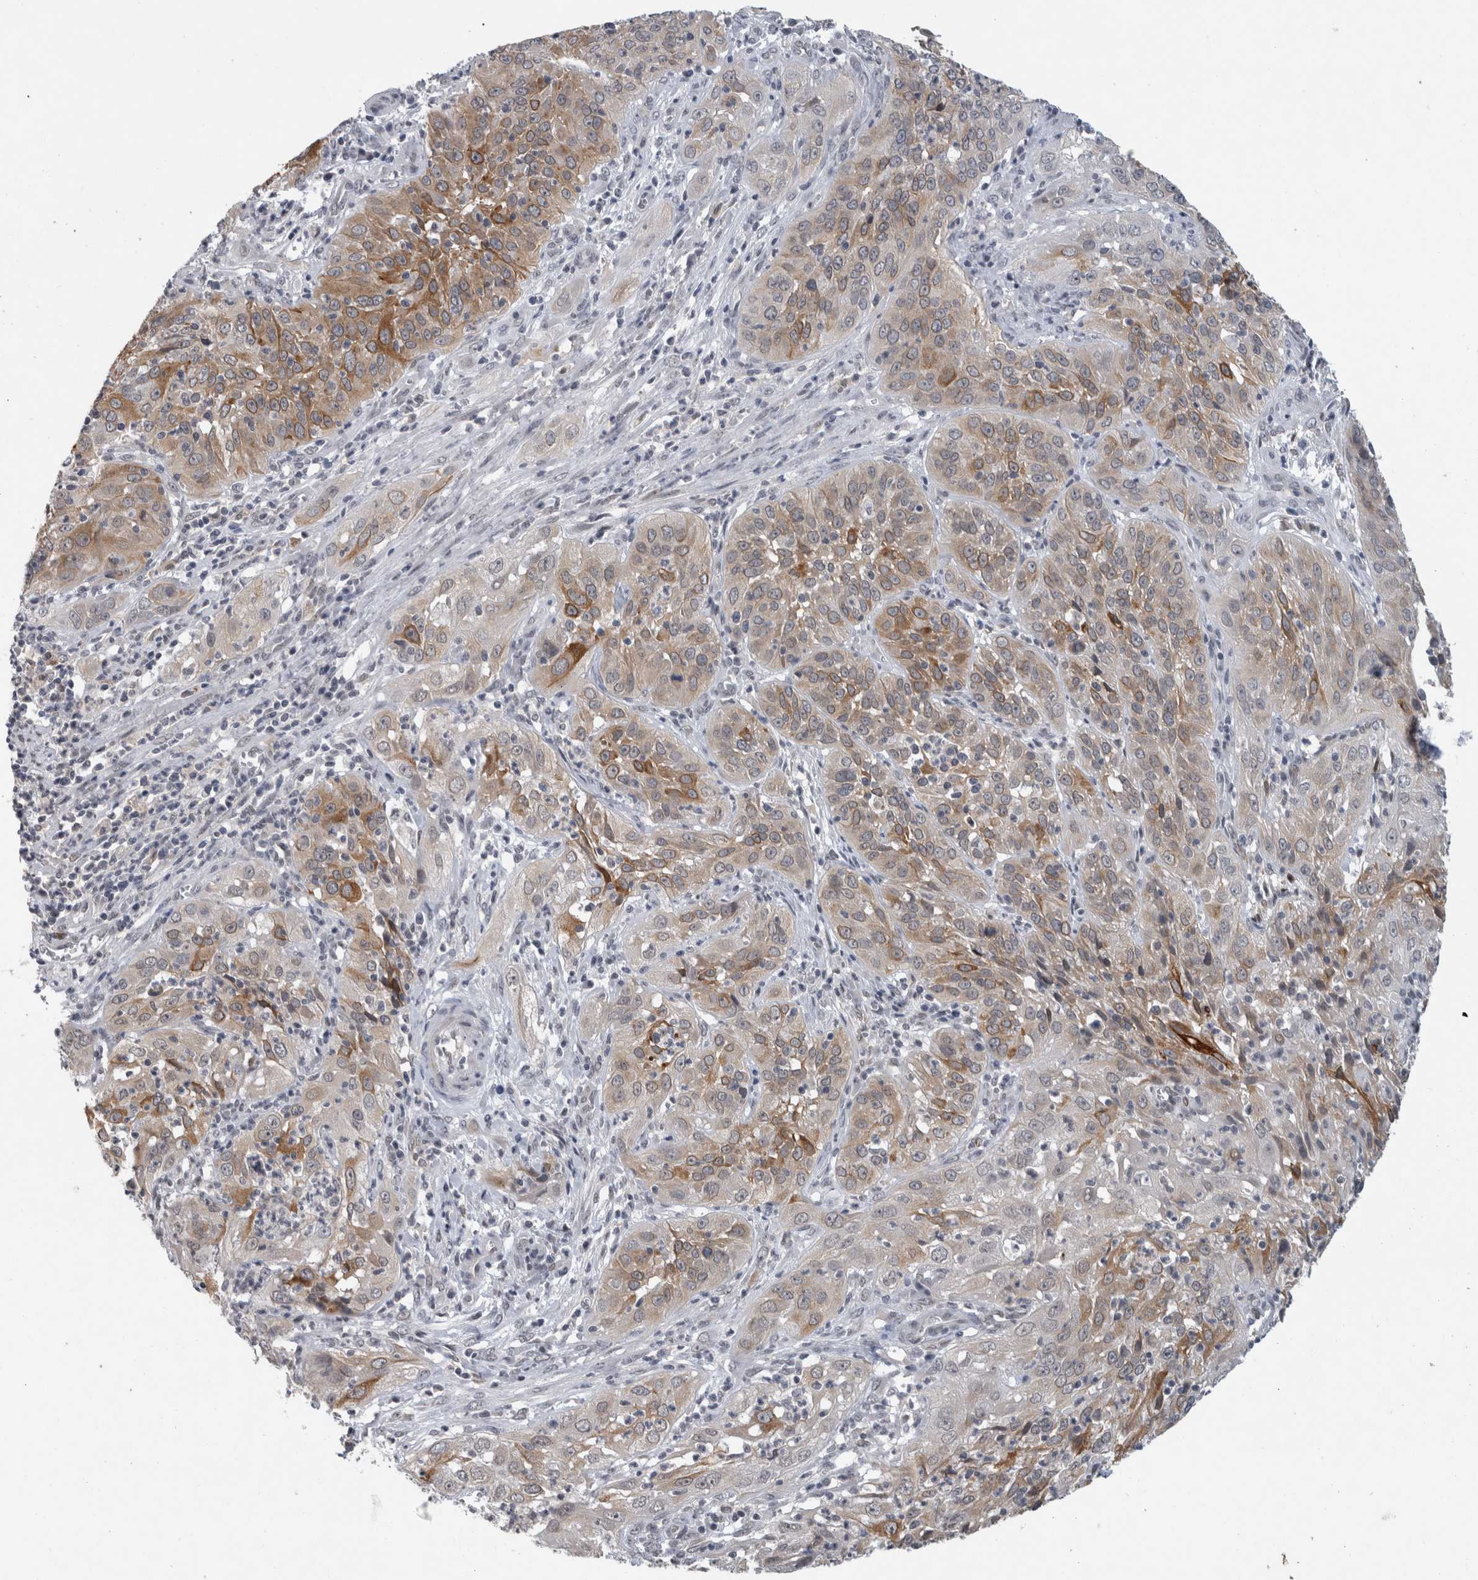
{"staining": {"intensity": "moderate", "quantity": "<25%", "location": "cytoplasmic/membranous"}, "tissue": "cervical cancer", "cell_type": "Tumor cells", "image_type": "cancer", "snomed": [{"axis": "morphology", "description": "Squamous cell carcinoma, NOS"}, {"axis": "topography", "description": "Cervix"}], "caption": "Cervical cancer (squamous cell carcinoma) tissue reveals moderate cytoplasmic/membranous expression in approximately <25% of tumor cells, visualized by immunohistochemistry.", "gene": "PRXL2A", "patient": {"sex": "female", "age": 32}}